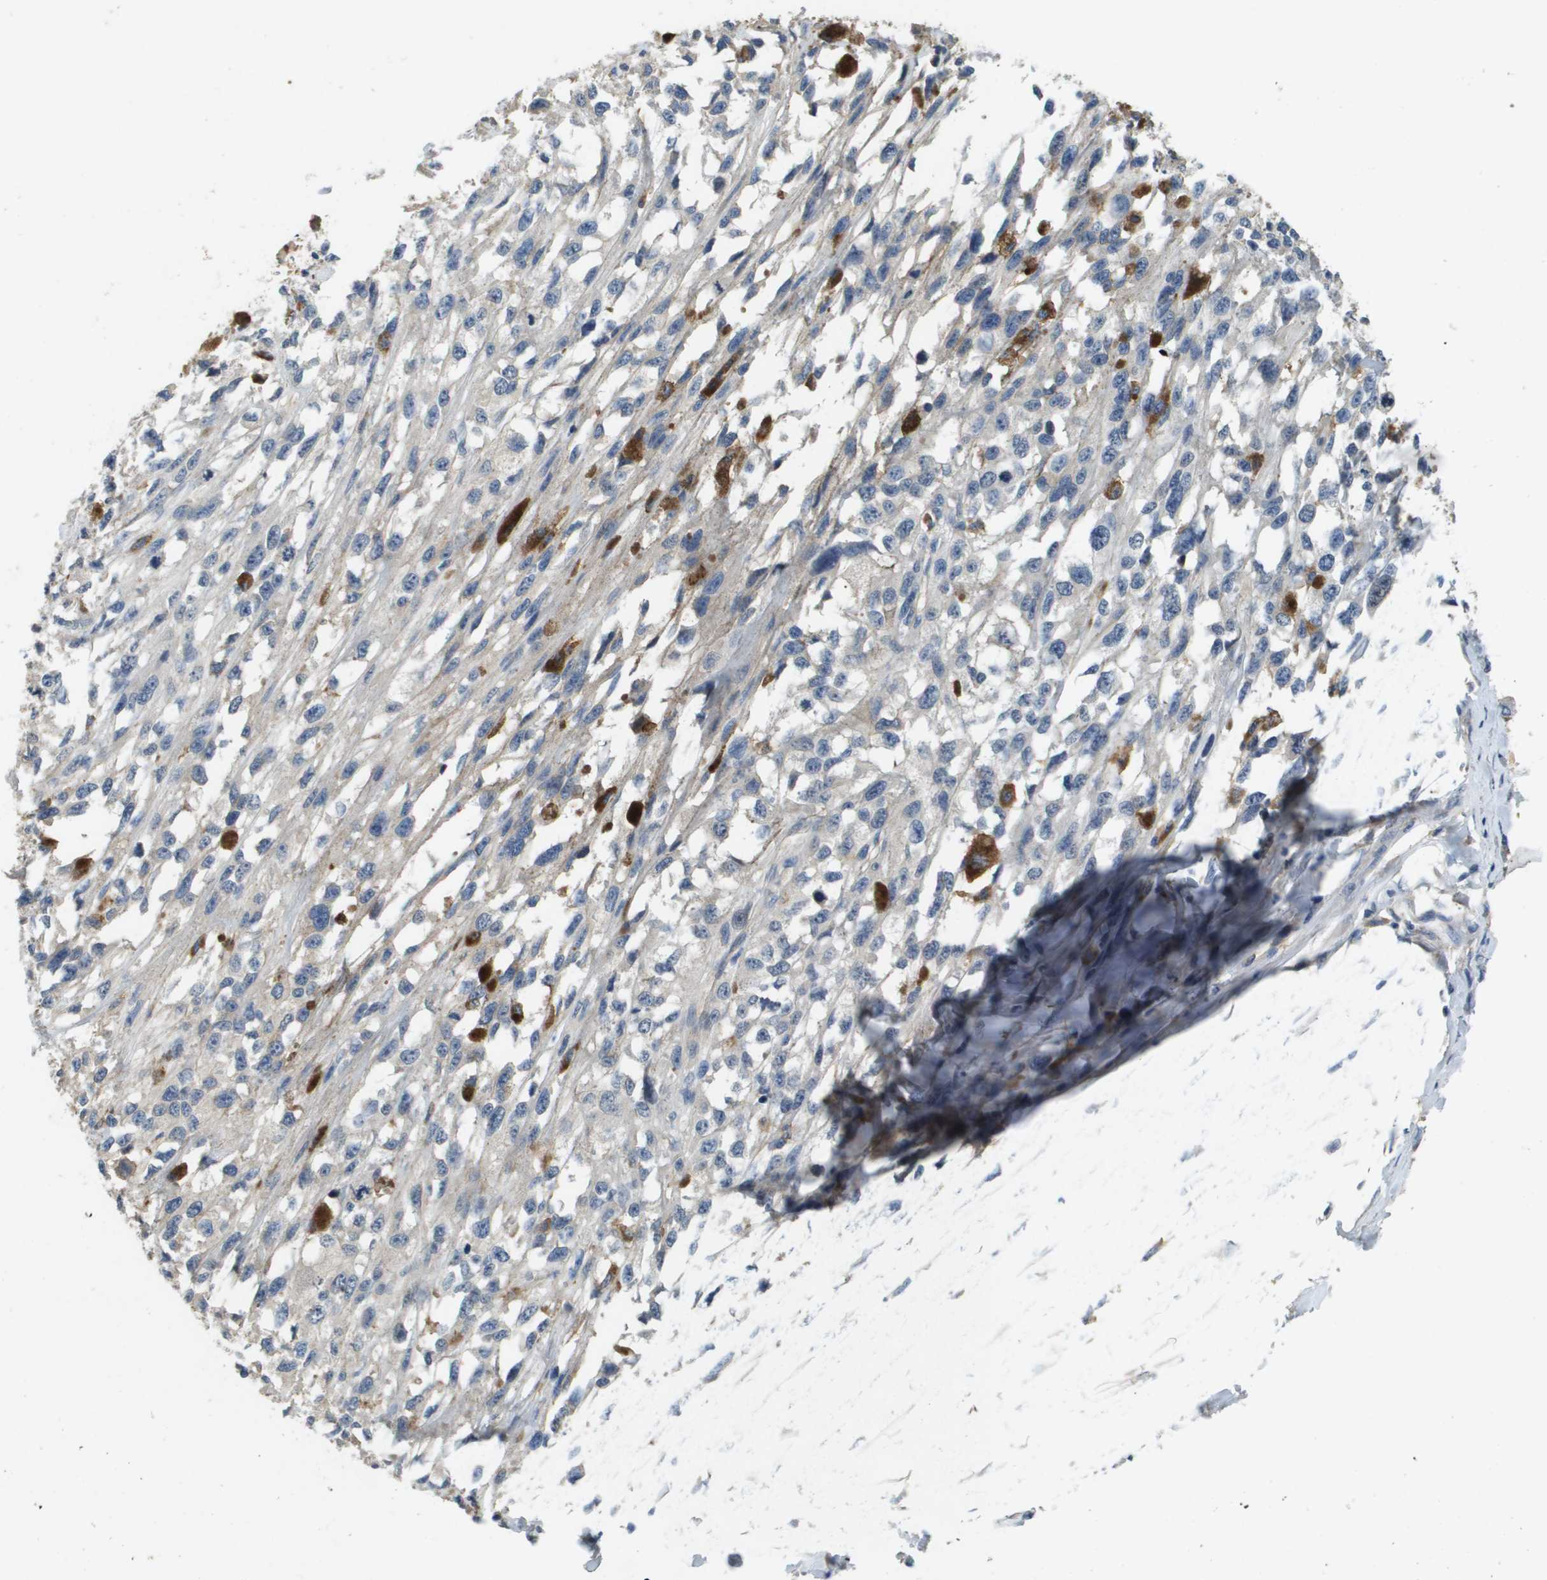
{"staining": {"intensity": "negative", "quantity": "none", "location": "none"}, "tissue": "melanoma", "cell_type": "Tumor cells", "image_type": "cancer", "snomed": [{"axis": "morphology", "description": "Malignant melanoma, Metastatic site"}, {"axis": "topography", "description": "Lymph node"}], "caption": "A high-resolution micrograph shows IHC staining of malignant melanoma (metastatic site), which demonstrates no significant positivity in tumor cells. The staining is performed using DAB (3,3'-diaminobenzidine) brown chromogen with nuclei counter-stained in using hematoxylin.", "gene": "SLC16A3", "patient": {"sex": "male", "age": 59}}